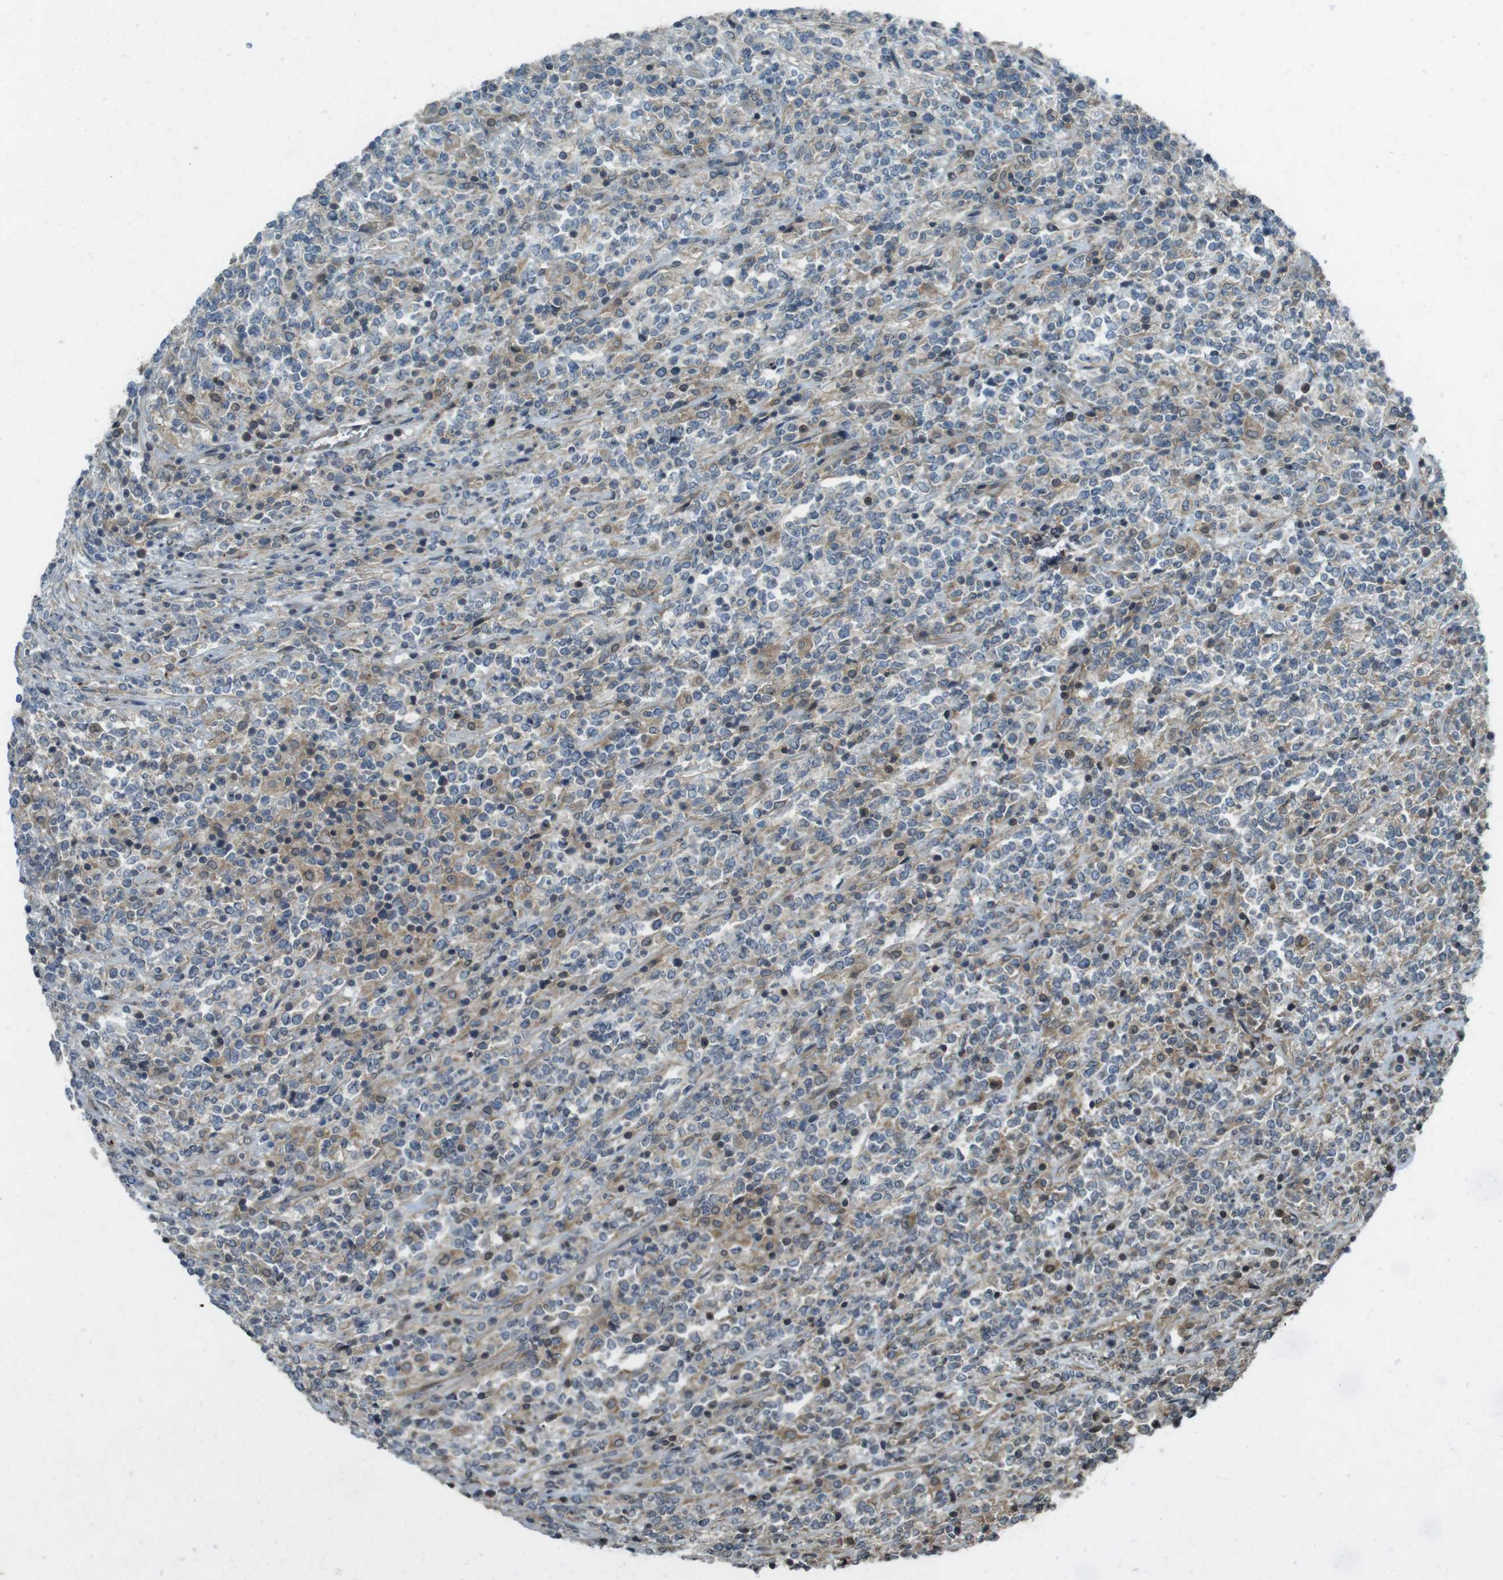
{"staining": {"intensity": "weak", "quantity": "<25%", "location": "cytoplasmic/membranous"}, "tissue": "lymphoma", "cell_type": "Tumor cells", "image_type": "cancer", "snomed": [{"axis": "morphology", "description": "Malignant lymphoma, non-Hodgkin's type, High grade"}, {"axis": "topography", "description": "Soft tissue"}], "caption": "This is an immunohistochemistry image of human lymphoma. There is no expression in tumor cells.", "gene": "ZYX", "patient": {"sex": "male", "age": 18}}